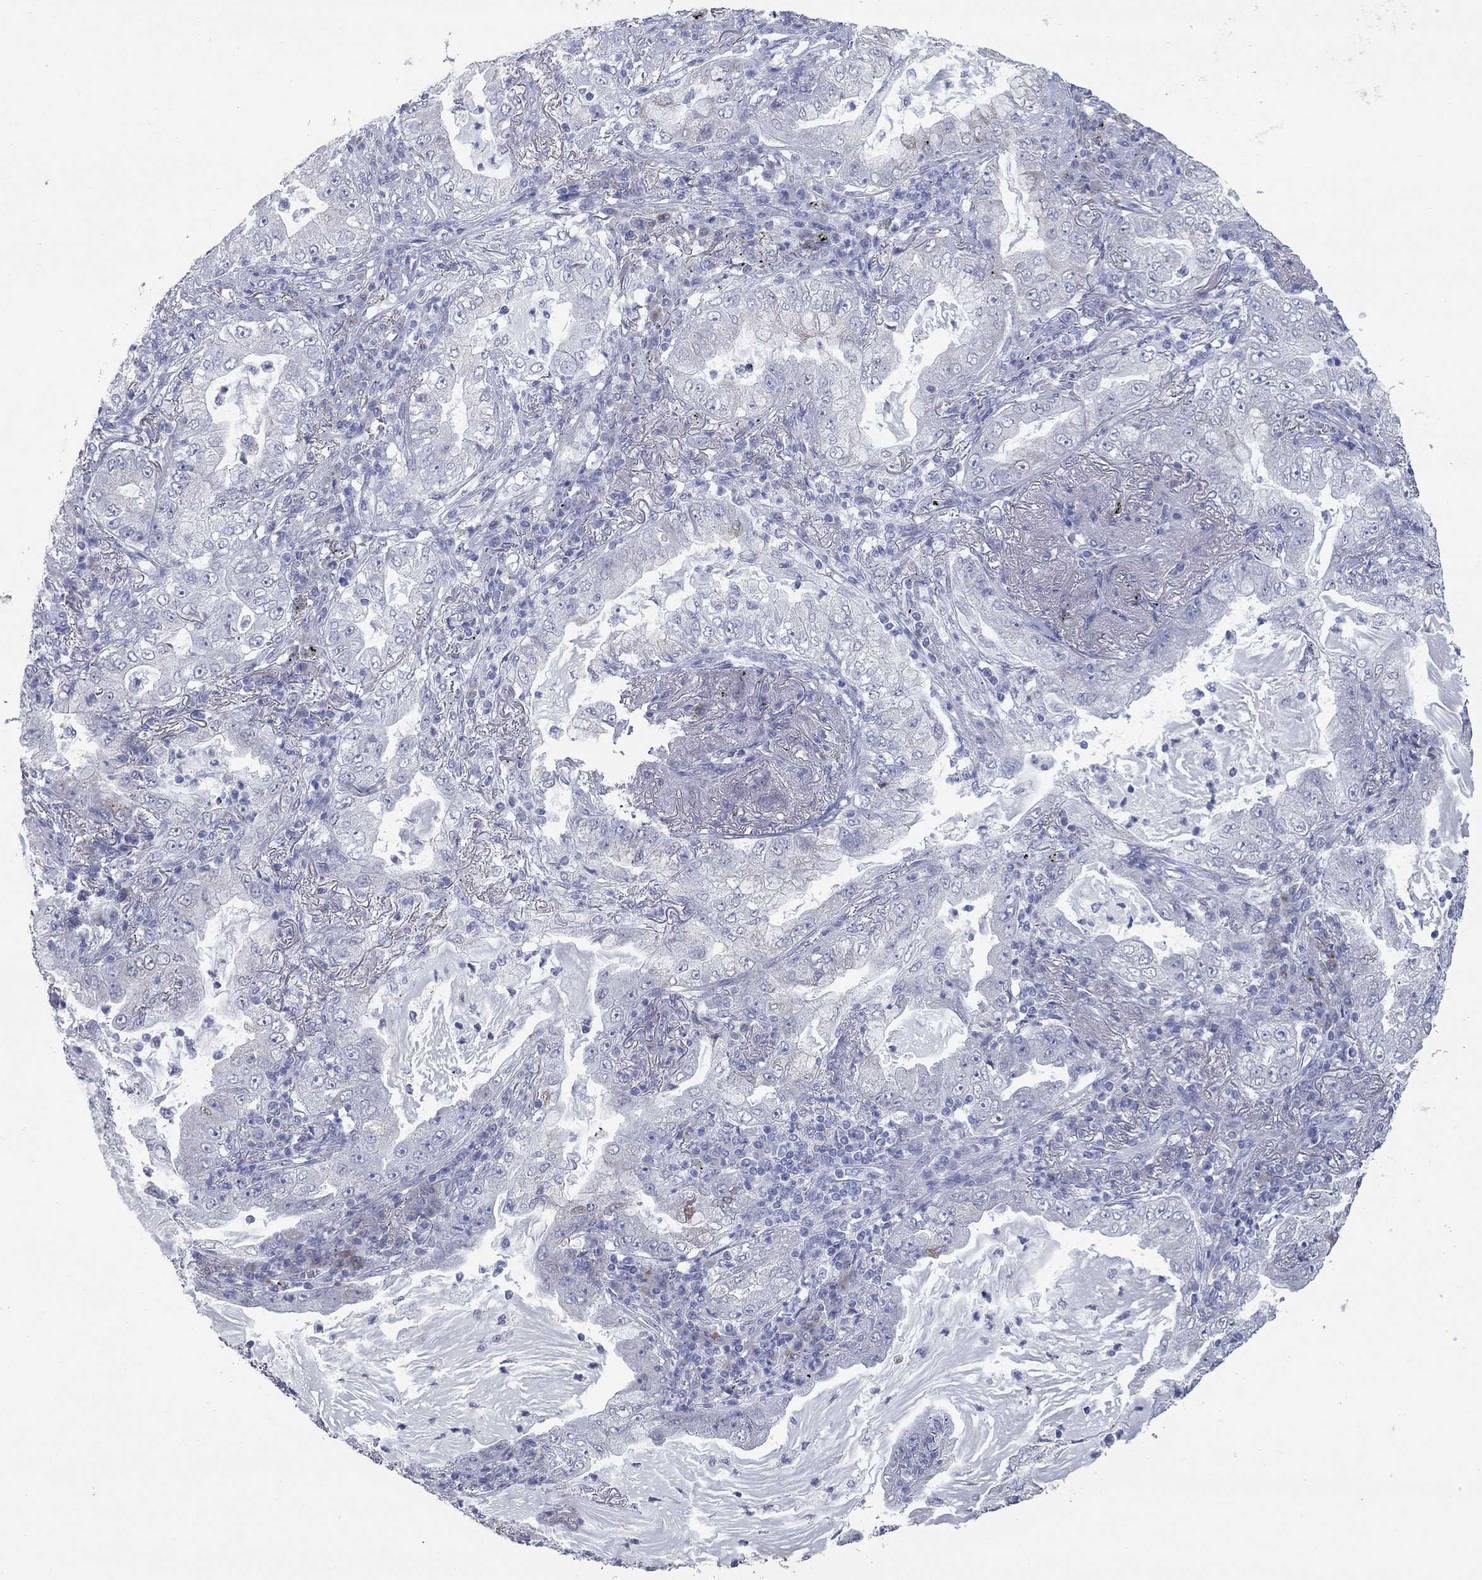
{"staining": {"intensity": "negative", "quantity": "none", "location": "none"}, "tissue": "lung cancer", "cell_type": "Tumor cells", "image_type": "cancer", "snomed": [{"axis": "morphology", "description": "Adenocarcinoma, NOS"}, {"axis": "topography", "description": "Lung"}], "caption": "There is no significant positivity in tumor cells of lung cancer.", "gene": "TAC1", "patient": {"sex": "female", "age": 73}}